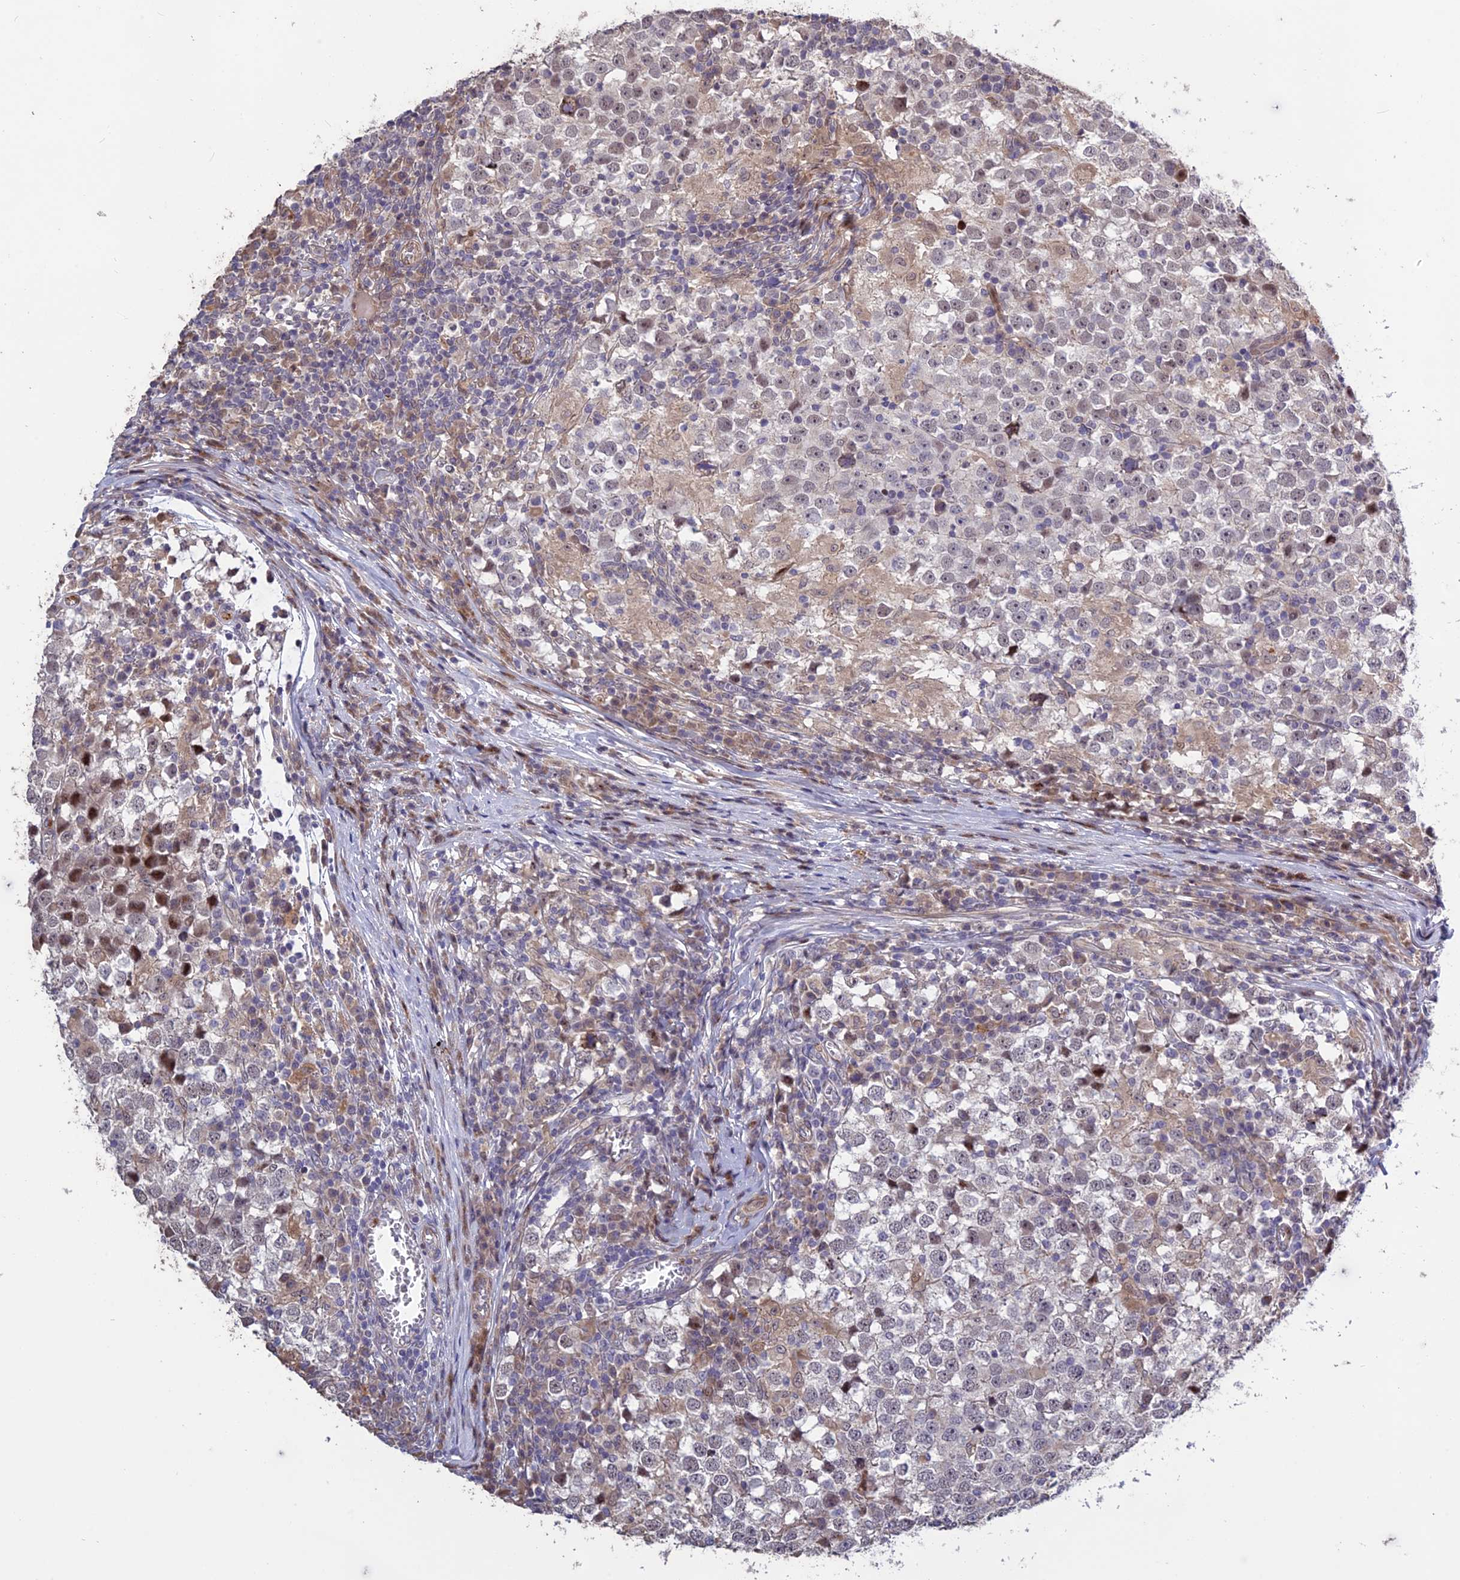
{"staining": {"intensity": "weak", "quantity": "<25%", "location": "nuclear"}, "tissue": "testis cancer", "cell_type": "Tumor cells", "image_type": "cancer", "snomed": [{"axis": "morphology", "description": "Seminoma, NOS"}, {"axis": "topography", "description": "Testis"}], "caption": "Protein analysis of testis cancer (seminoma) displays no significant staining in tumor cells. (Stains: DAB immunohistochemistry with hematoxylin counter stain, Microscopy: brightfield microscopy at high magnification).", "gene": "SPG21", "patient": {"sex": "male", "age": 65}}